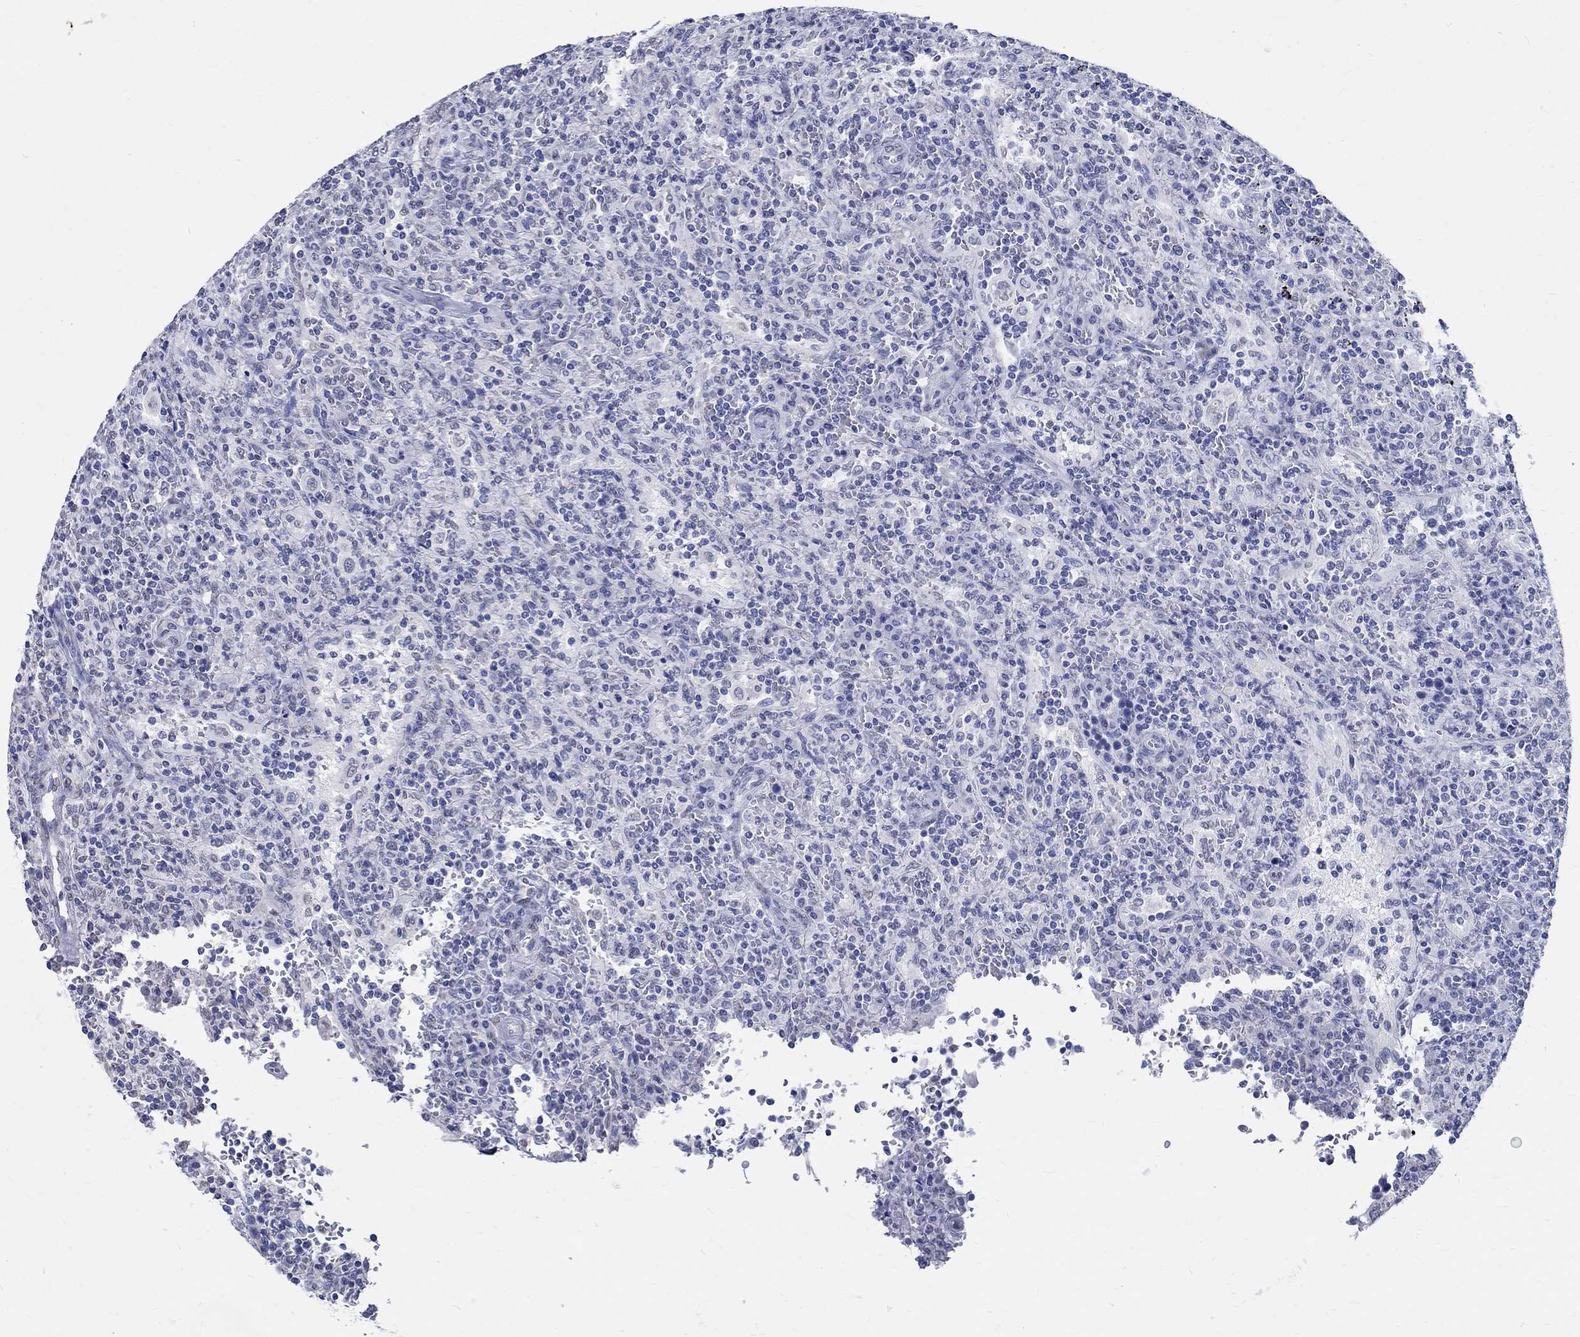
{"staining": {"intensity": "negative", "quantity": "none", "location": "none"}, "tissue": "lymphoma", "cell_type": "Tumor cells", "image_type": "cancer", "snomed": [{"axis": "morphology", "description": "Malignant lymphoma, non-Hodgkin's type, Low grade"}, {"axis": "topography", "description": "Spleen"}], "caption": "DAB immunohistochemical staining of malignant lymphoma, non-Hodgkin's type (low-grade) displays no significant positivity in tumor cells. (Stains: DAB (3,3'-diaminobenzidine) immunohistochemistry with hematoxylin counter stain, Microscopy: brightfield microscopy at high magnification).", "gene": "TSPAN16", "patient": {"sex": "male", "age": 62}}